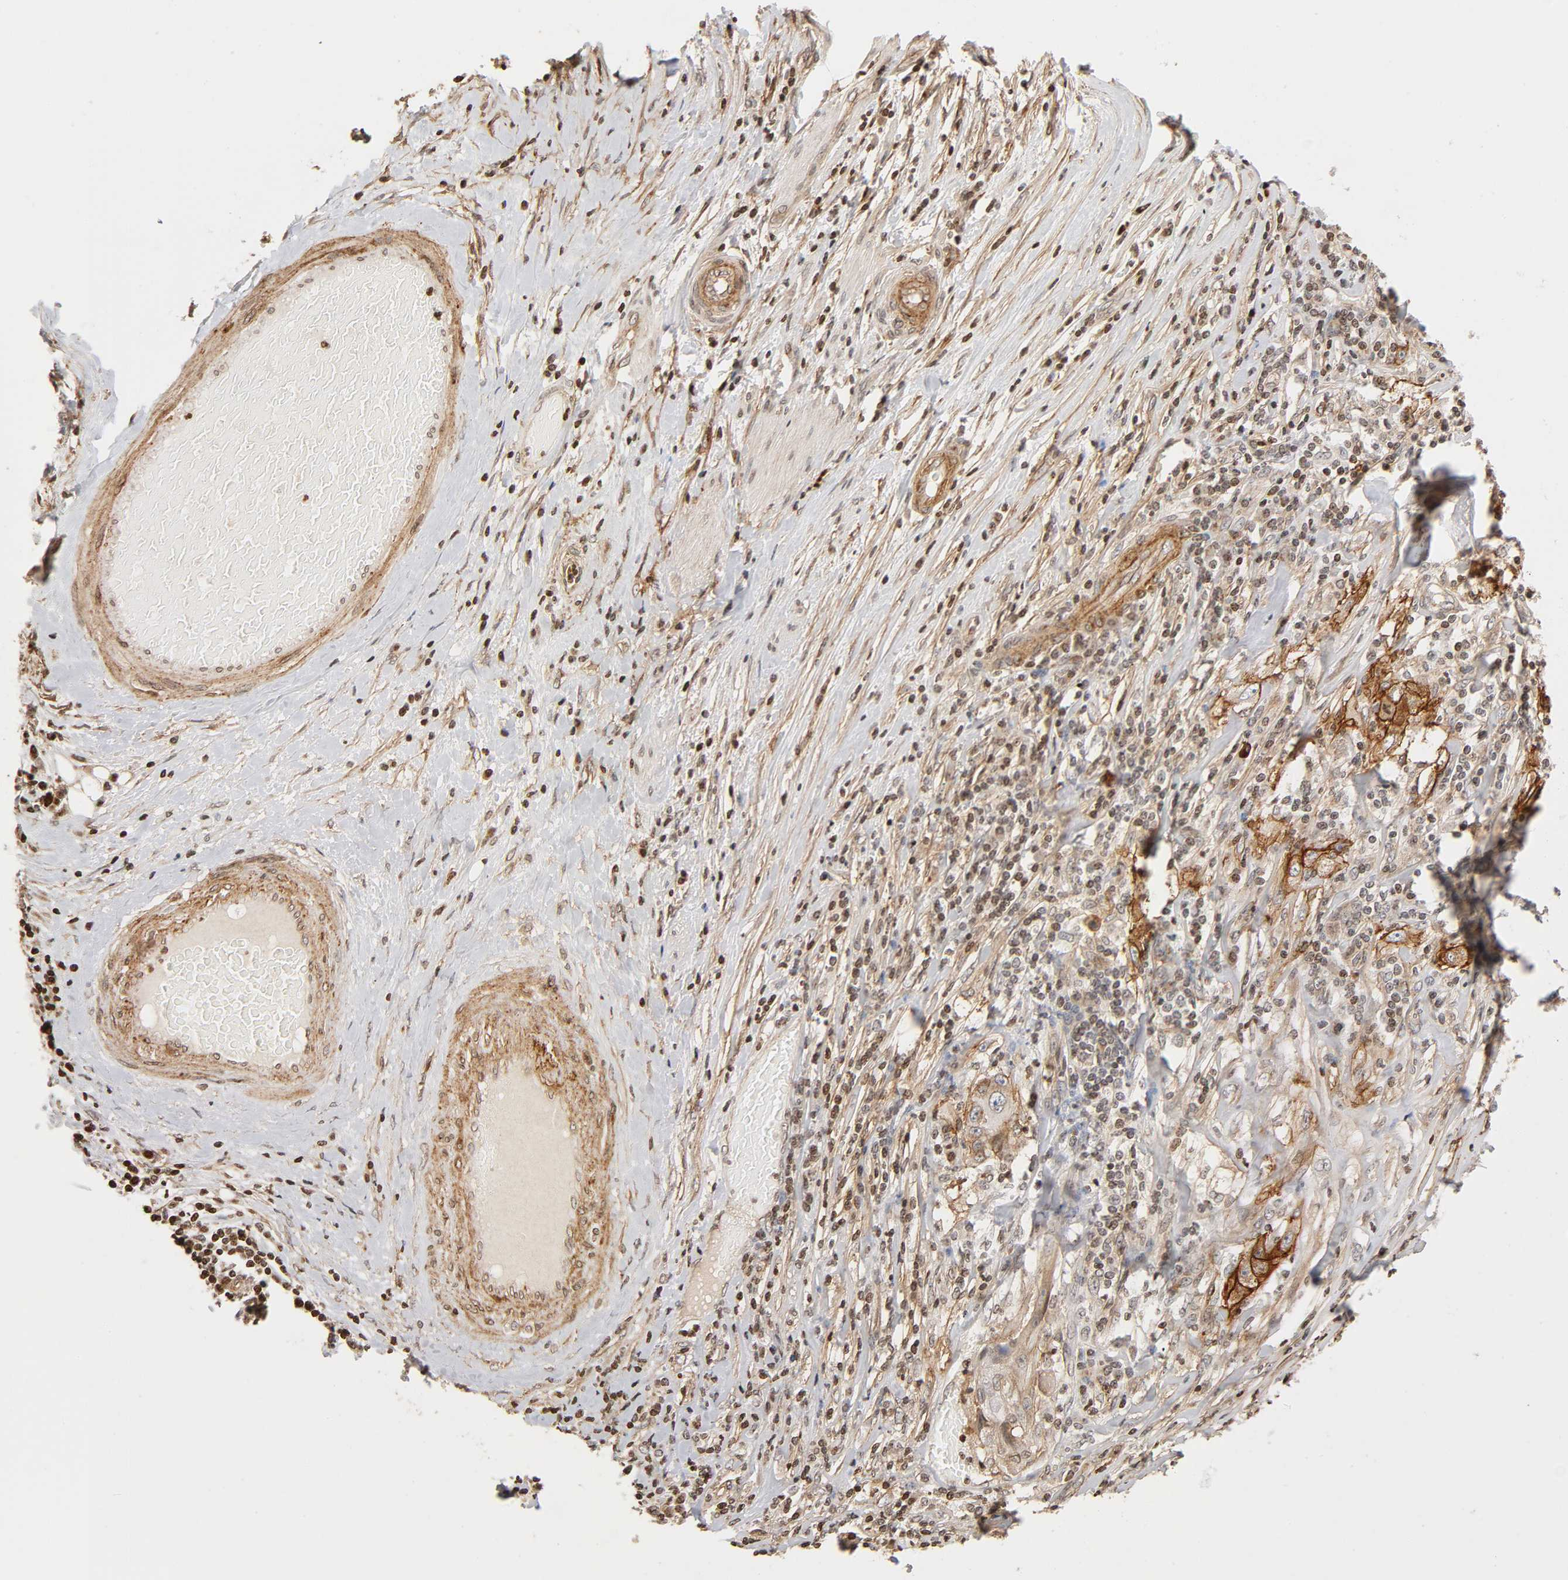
{"staining": {"intensity": "moderate", "quantity": "<25%", "location": "cytoplasmic/membranous"}, "tissue": "lung cancer", "cell_type": "Tumor cells", "image_type": "cancer", "snomed": [{"axis": "morphology", "description": "Inflammation, NOS"}, {"axis": "morphology", "description": "Squamous cell carcinoma, NOS"}, {"axis": "topography", "description": "Lymph node"}, {"axis": "topography", "description": "Soft tissue"}, {"axis": "topography", "description": "Lung"}], "caption": "IHC of human lung squamous cell carcinoma demonstrates low levels of moderate cytoplasmic/membranous positivity in approximately <25% of tumor cells. (Stains: DAB in brown, nuclei in blue, Microscopy: brightfield microscopy at high magnification).", "gene": "ITGAV", "patient": {"sex": "male", "age": 66}}